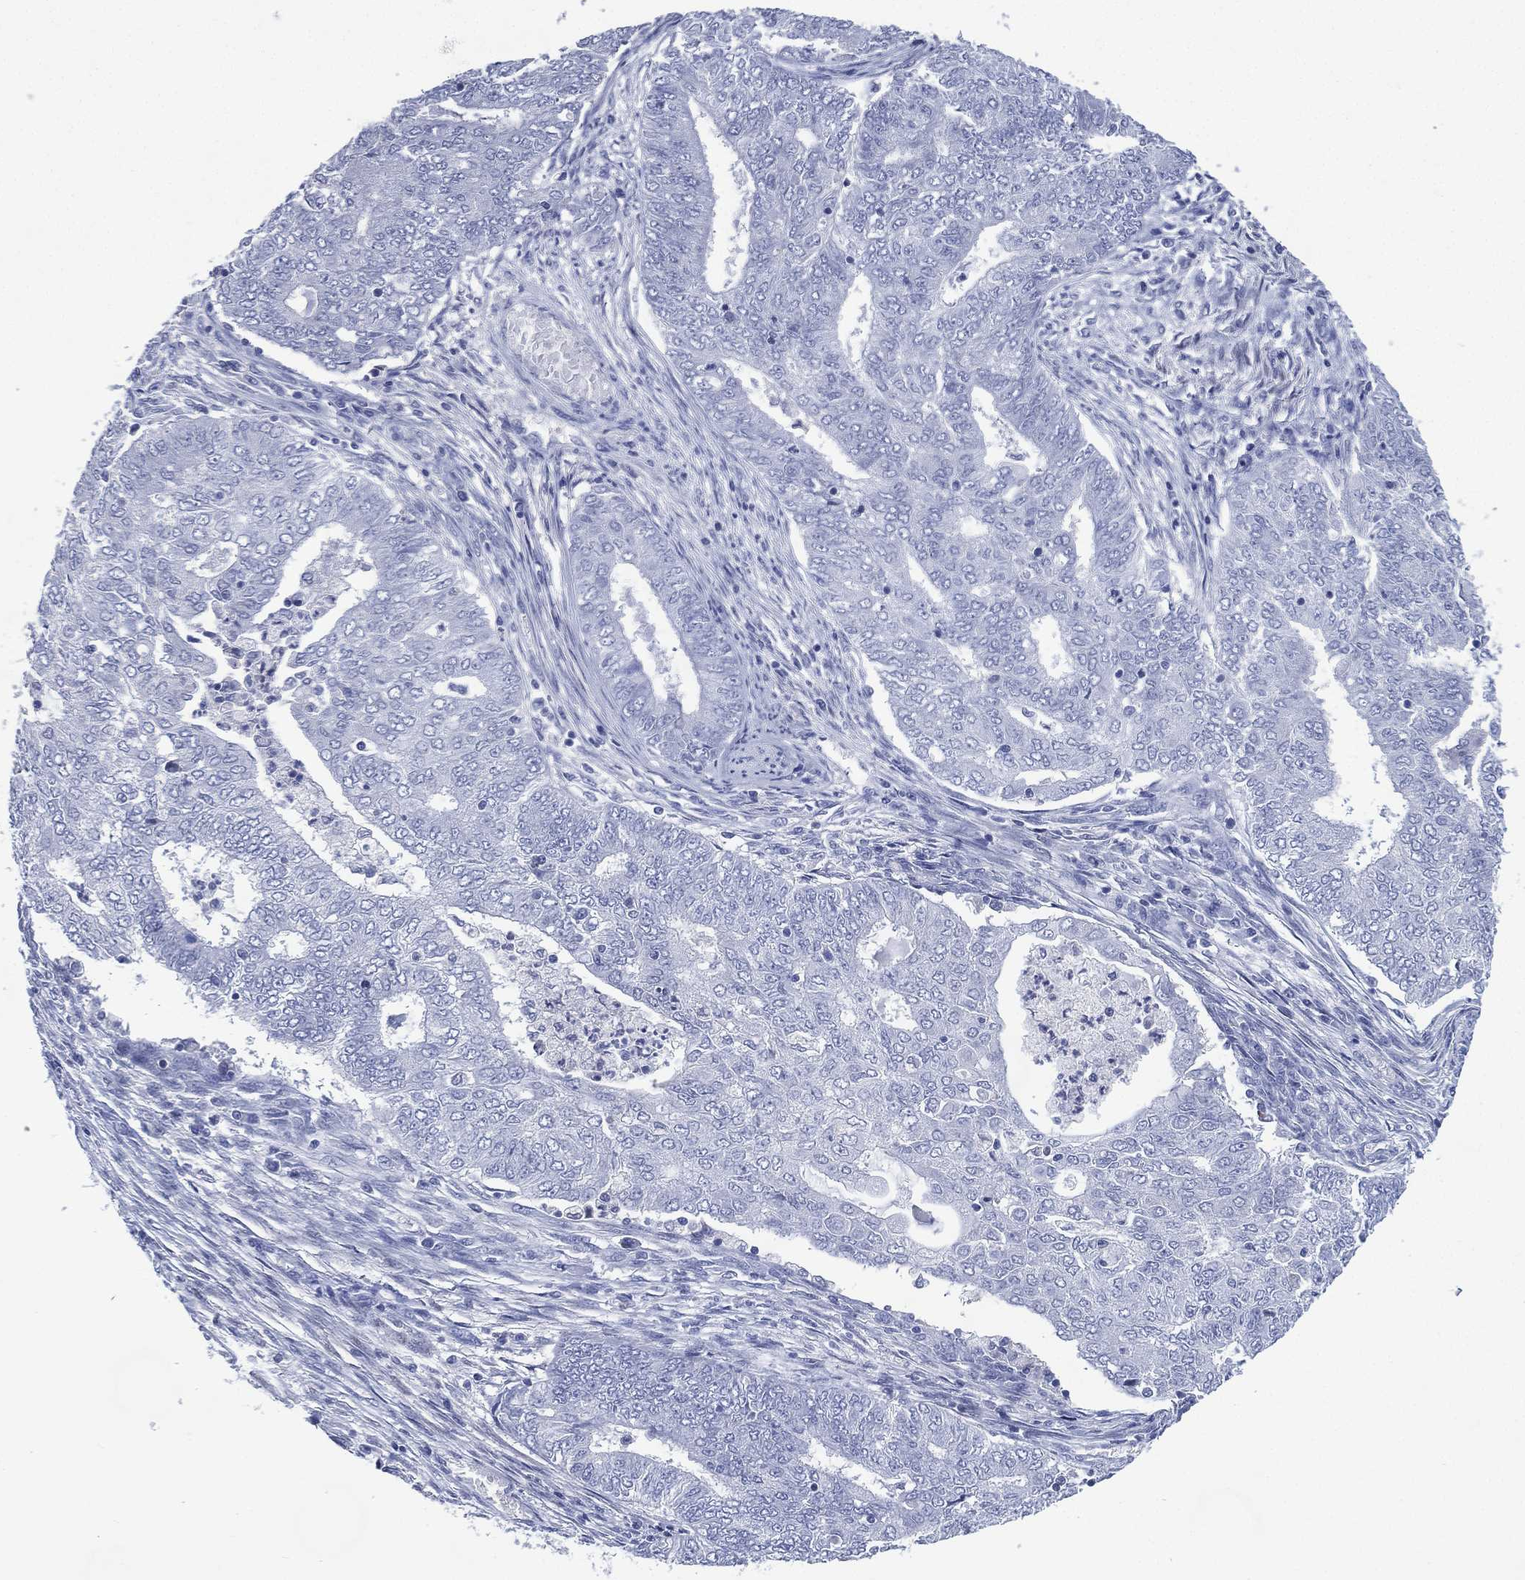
{"staining": {"intensity": "negative", "quantity": "none", "location": "none"}, "tissue": "endometrial cancer", "cell_type": "Tumor cells", "image_type": "cancer", "snomed": [{"axis": "morphology", "description": "Adenocarcinoma, NOS"}, {"axis": "topography", "description": "Endometrium"}], "caption": "A micrograph of human endometrial adenocarcinoma is negative for staining in tumor cells.", "gene": "TMEM247", "patient": {"sex": "female", "age": 62}}